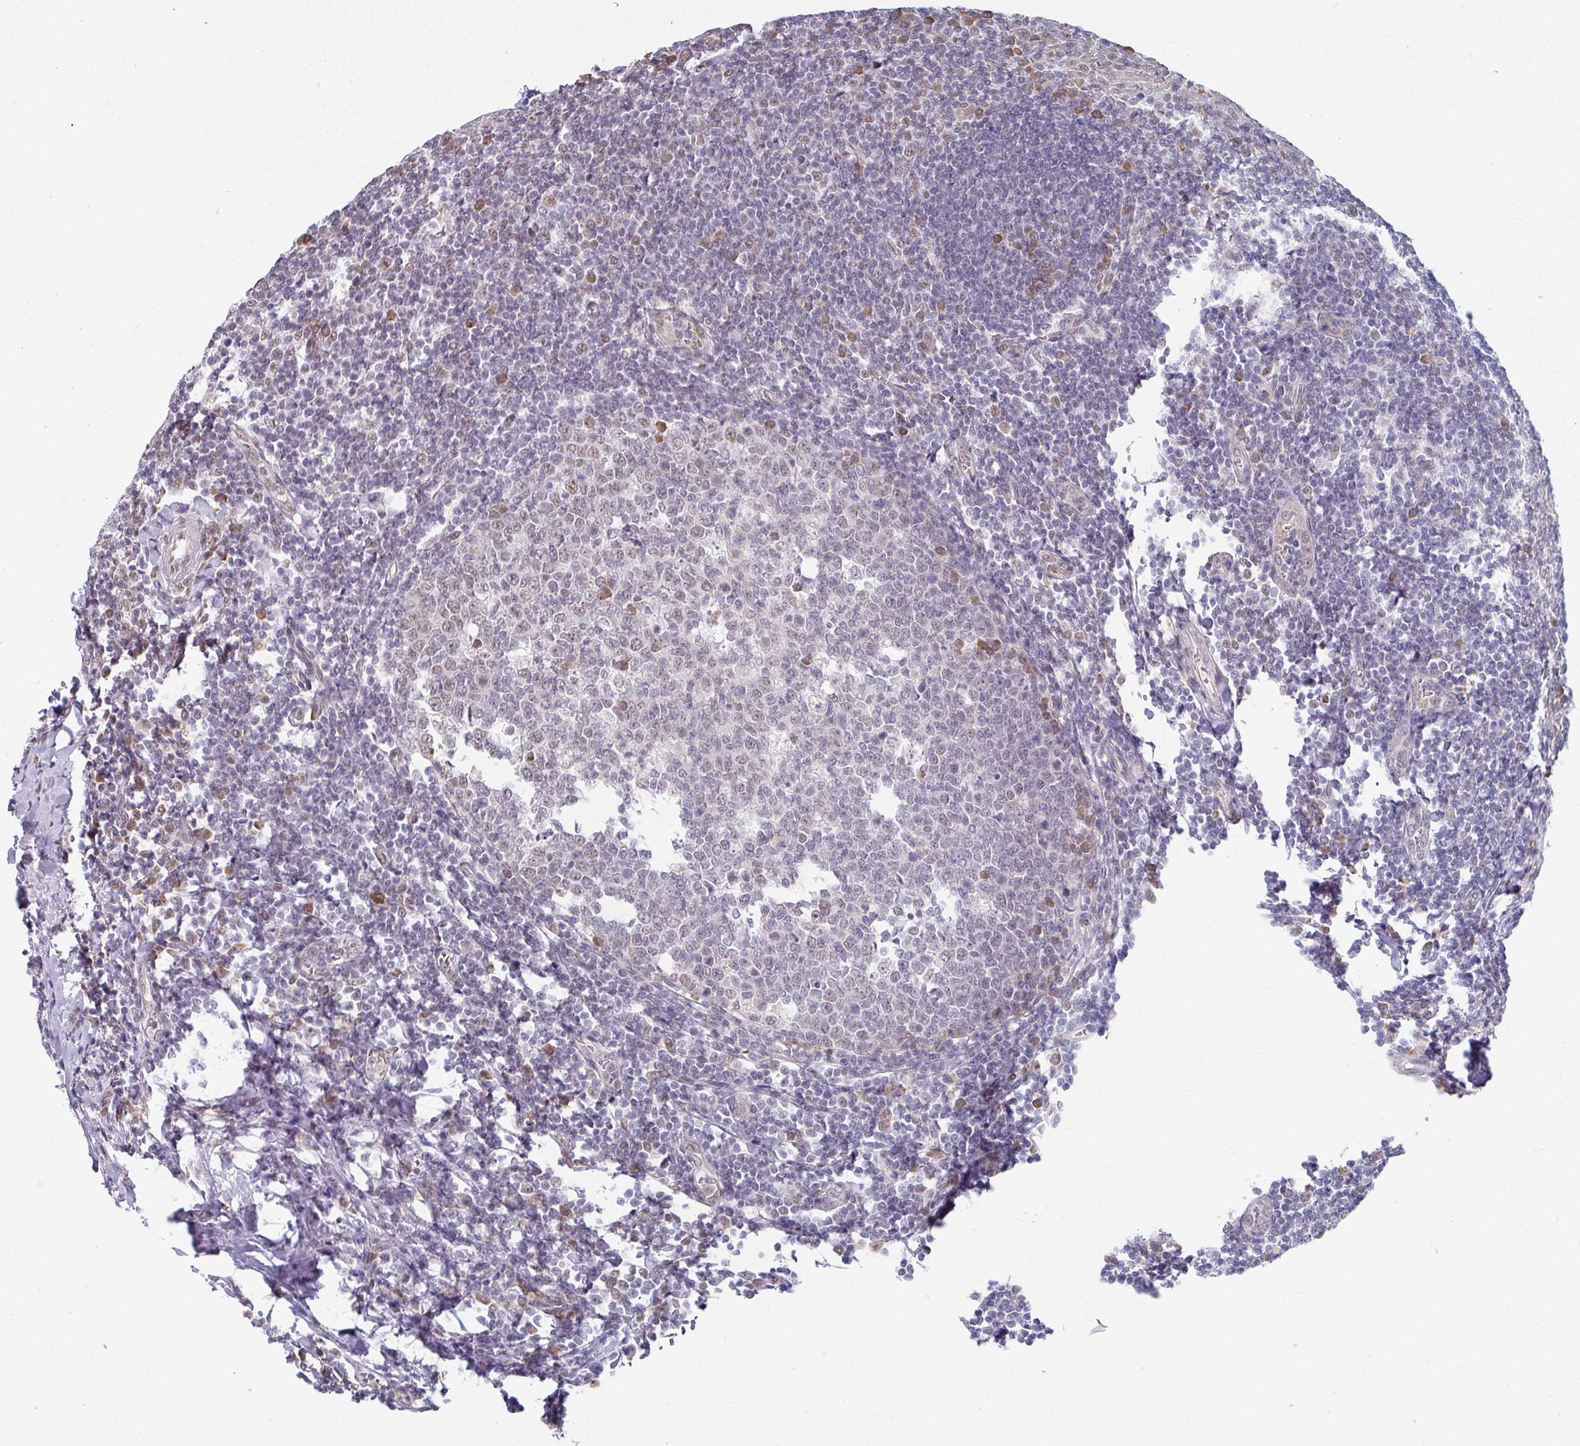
{"staining": {"intensity": "moderate", "quantity": "<25%", "location": "cytoplasmic/membranous"}, "tissue": "tonsil", "cell_type": "Germinal center cells", "image_type": "normal", "snomed": [{"axis": "morphology", "description": "Normal tissue, NOS"}, {"axis": "topography", "description": "Tonsil"}], "caption": "DAB immunohistochemical staining of normal tonsil reveals moderate cytoplasmic/membranous protein staining in approximately <25% of germinal center cells.", "gene": "TMED5", "patient": {"sex": "male", "age": 27}}